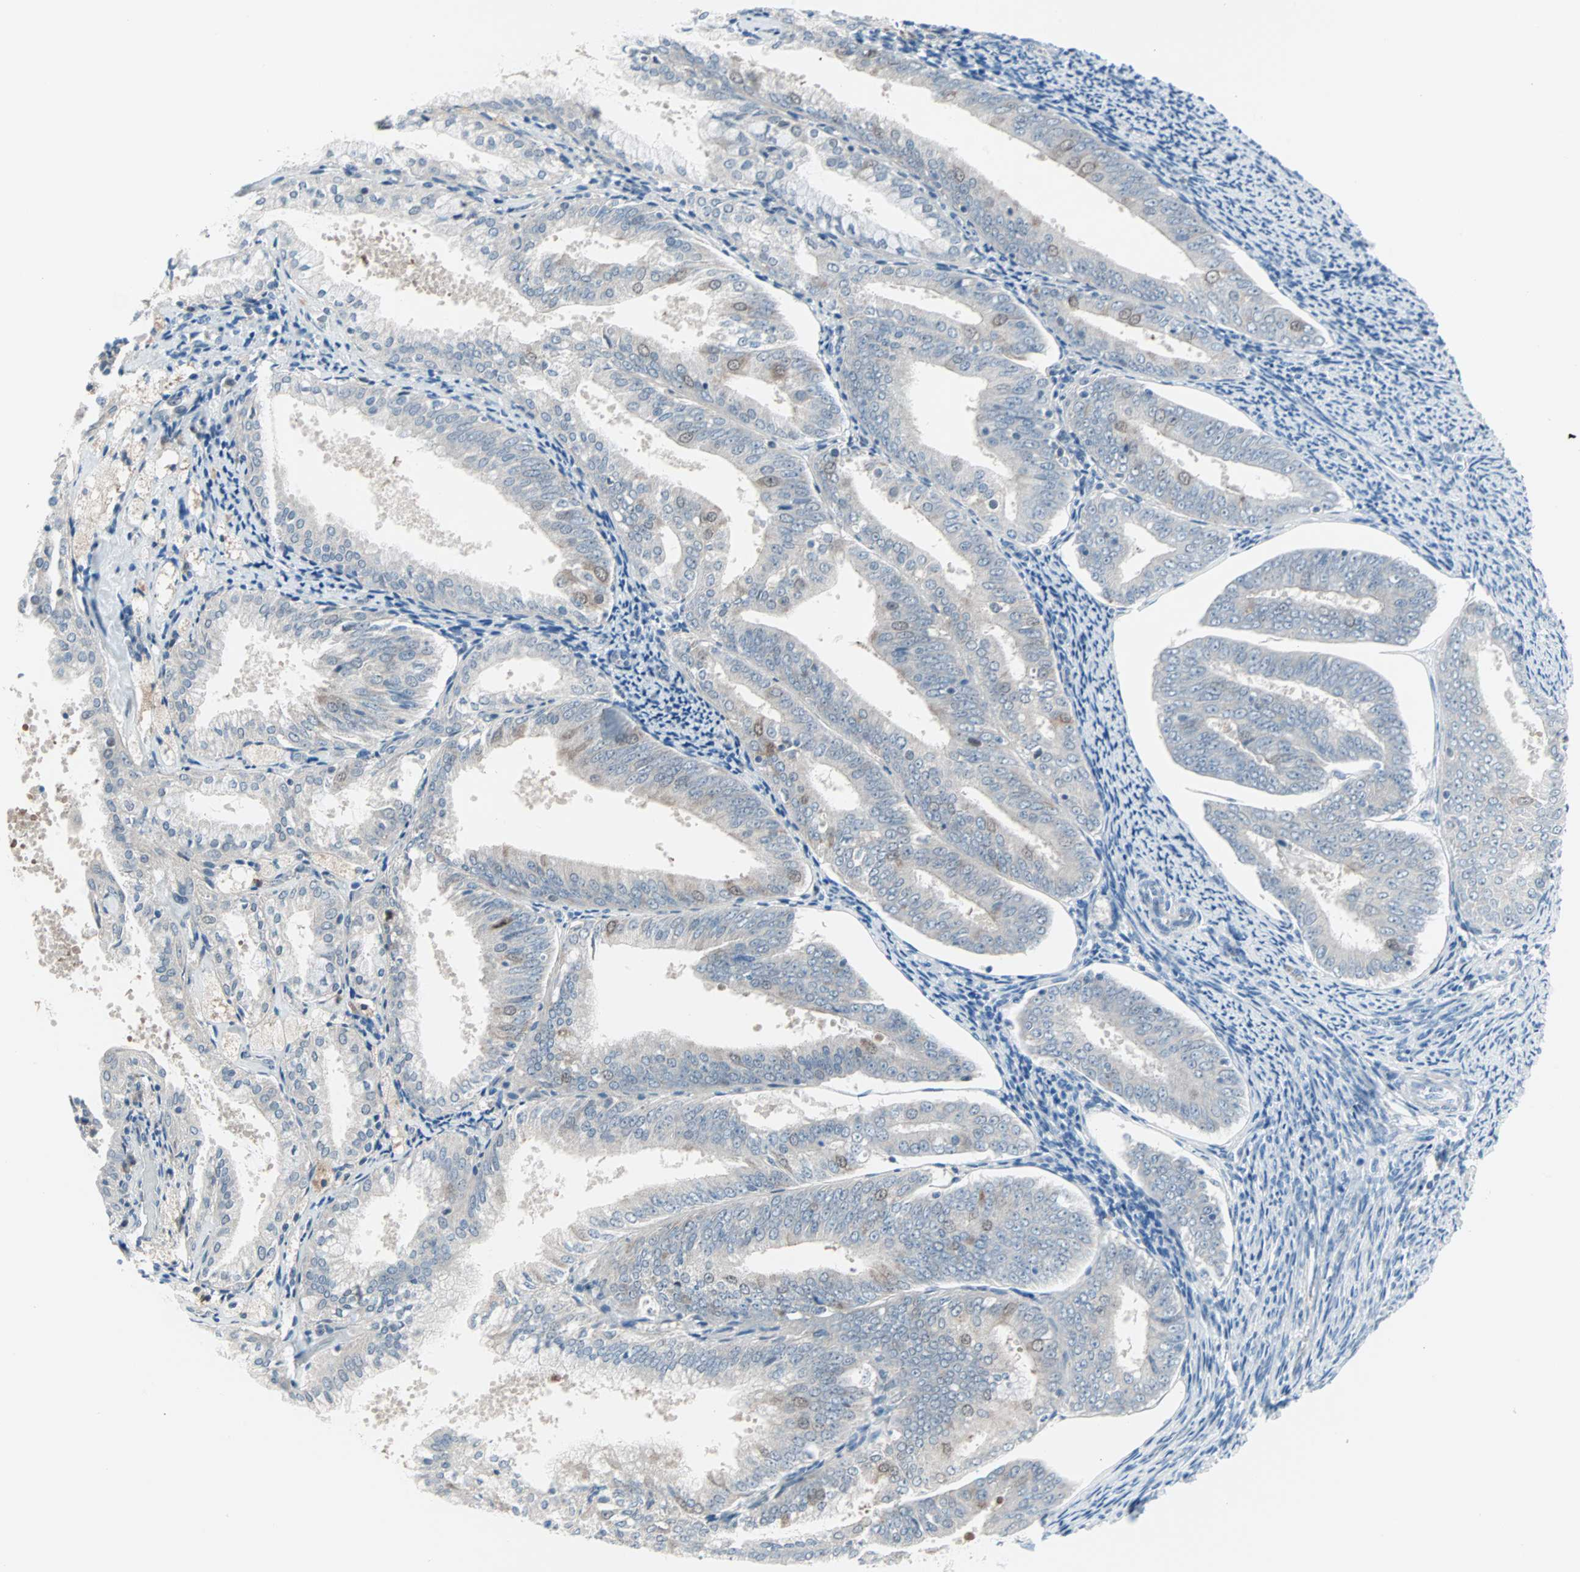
{"staining": {"intensity": "weak", "quantity": "<25%", "location": "cytoplasmic/membranous,nuclear"}, "tissue": "endometrial cancer", "cell_type": "Tumor cells", "image_type": "cancer", "snomed": [{"axis": "morphology", "description": "Adenocarcinoma, NOS"}, {"axis": "topography", "description": "Endometrium"}], "caption": "High power microscopy micrograph of an immunohistochemistry (IHC) micrograph of adenocarcinoma (endometrial), revealing no significant expression in tumor cells. (DAB (3,3'-diaminobenzidine) immunohistochemistry (IHC) with hematoxylin counter stain).", "gene": "CASP3", "patient": {"sex": "female", "age": 63}}